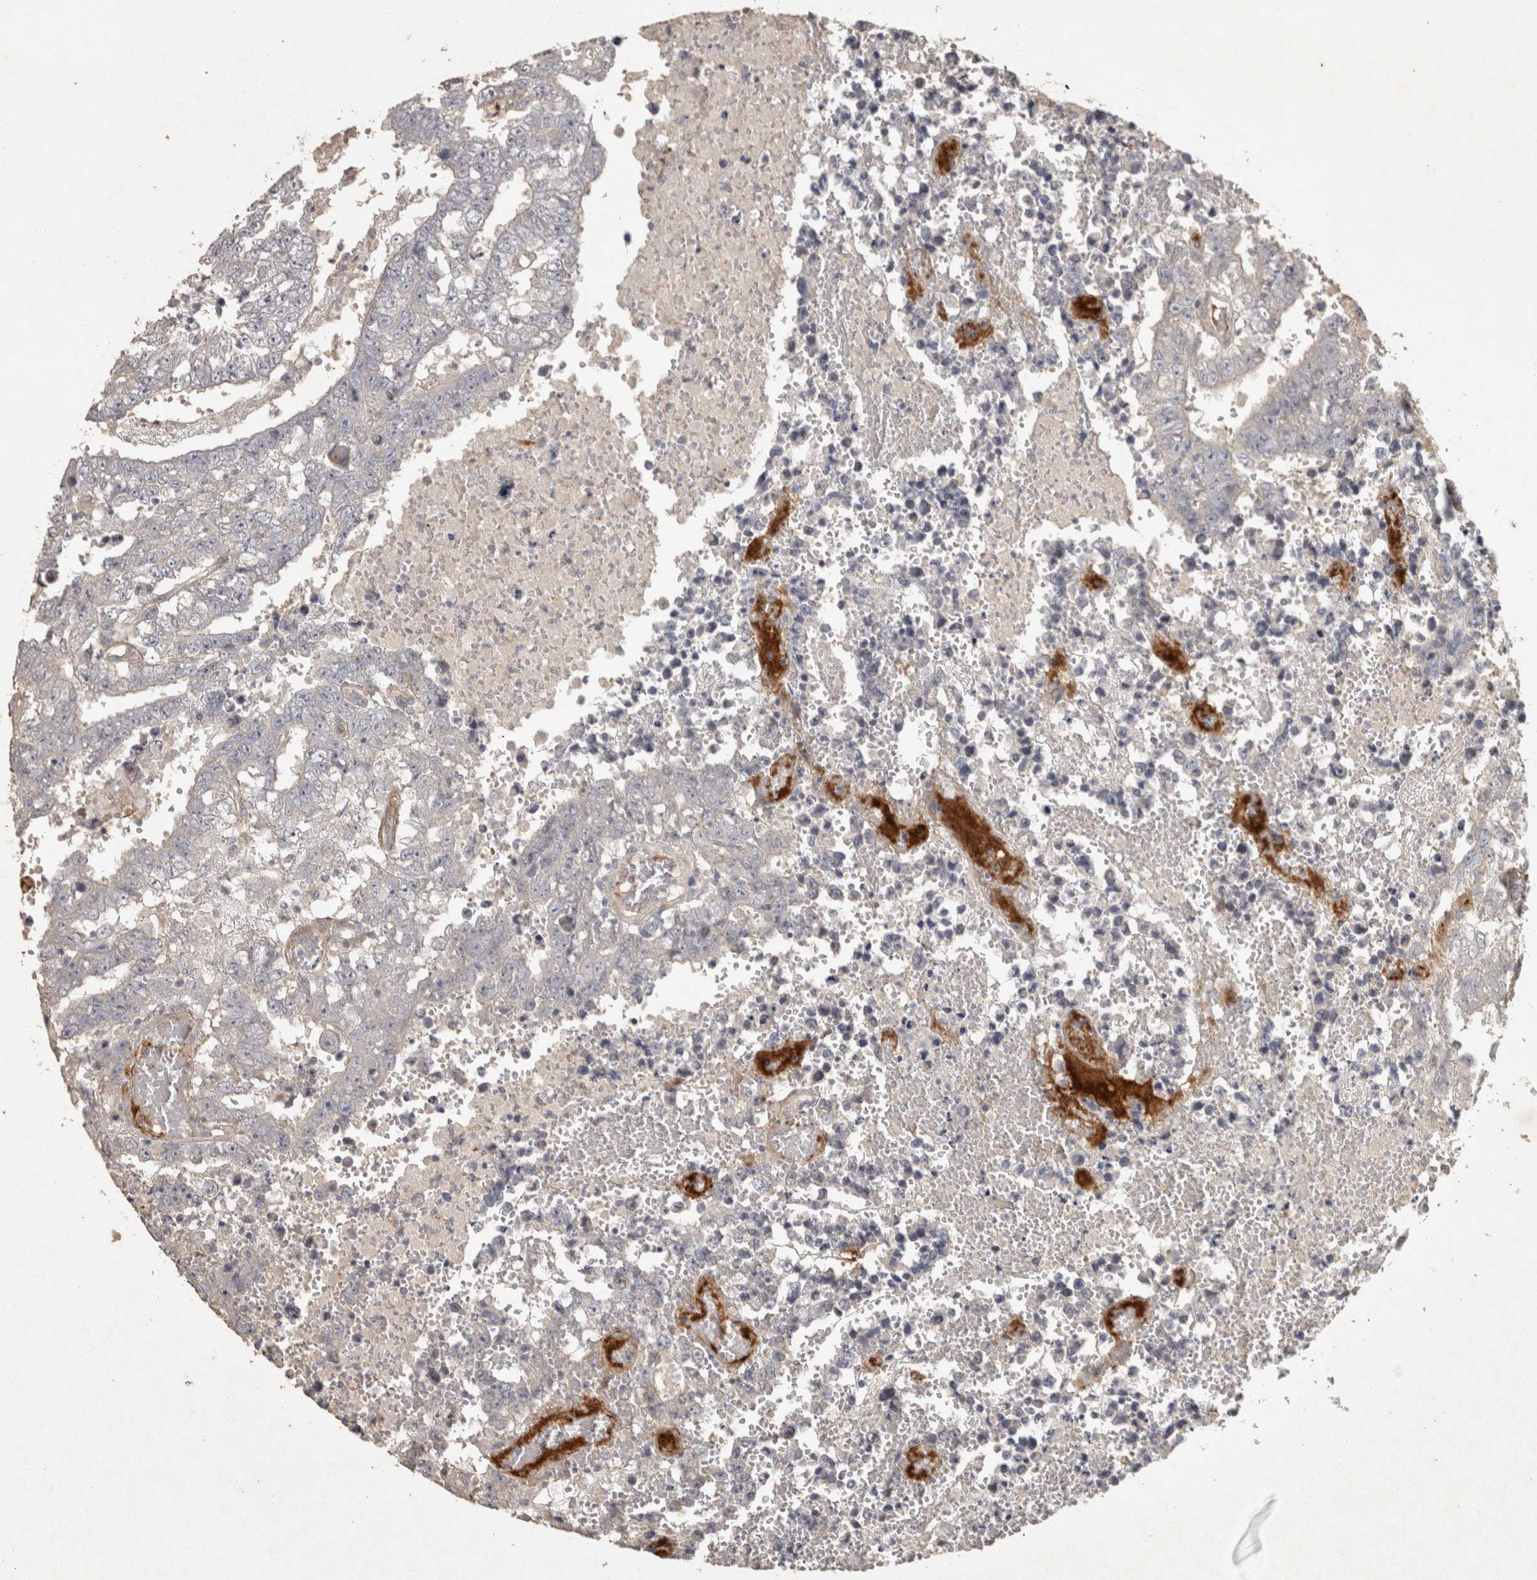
{"staining": {"intensity": "negative", "quantity": "none", "location": "none"}, "tissue": "testis cancer", "cell_type": "Tumor cells", "image_type": "cancer", "snomed": [{"axis": "morphology", "description": "Carcinoma, Embryonal, NOS"}, {"axis": "topography", "description": "Testis"}], "caption": "Immunohistochemistry (IHC) histopathology image of neoplastic tissue: human embryonal carcinoma (testis) stained with DAB reveals no significant protein expression in tumor cells.", "gene": "OSTN", "patient": {"sex": "male", "age": 25}}